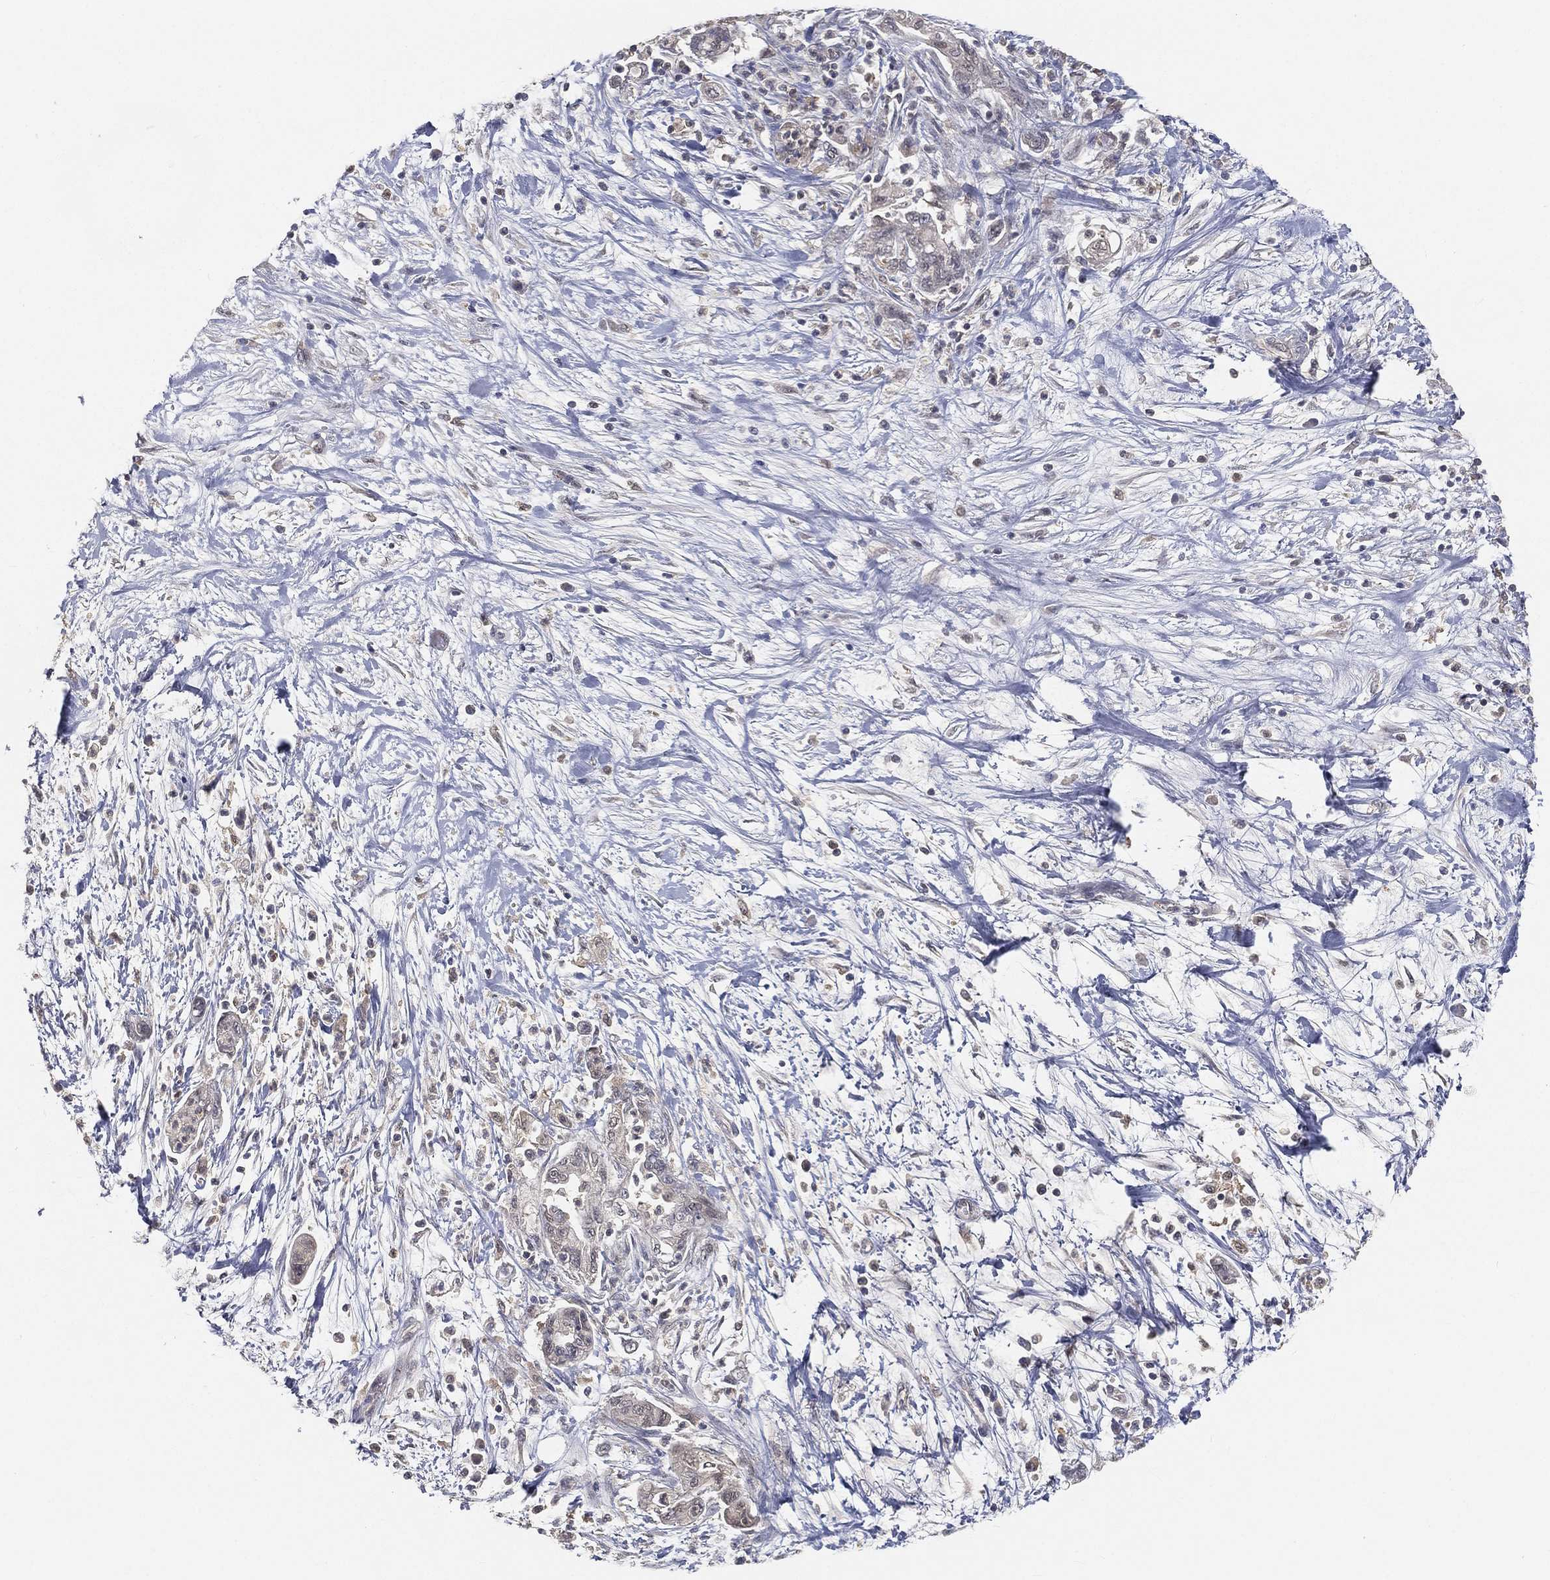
{"staining": {"intensity": "negative", "quantity": "none", "location": "none"}, "tissue": "pancreatic cancer", "cell_type": "Tumor cells", "image_type": "cancer", "snomed": [{"axis": "morphology", "description": "Adenocarcinoma, NOS"}, {"axis": "topography", "description": "Pancreas"}], "caption": "High power microscopy histopathology image of an immunohistochemistry (IHC) micrograph of pancreatic adenocarcinoma, revealing no significant staining in tumor cells. (Stains: DAB (3,3'-diaminobenzidine) IHC with hematoxylin counter stain, Microscopy: brightfield microscopy at high magnification).", "gene": "MAPK1", "patient": {"sex": "female", "age": 73}}